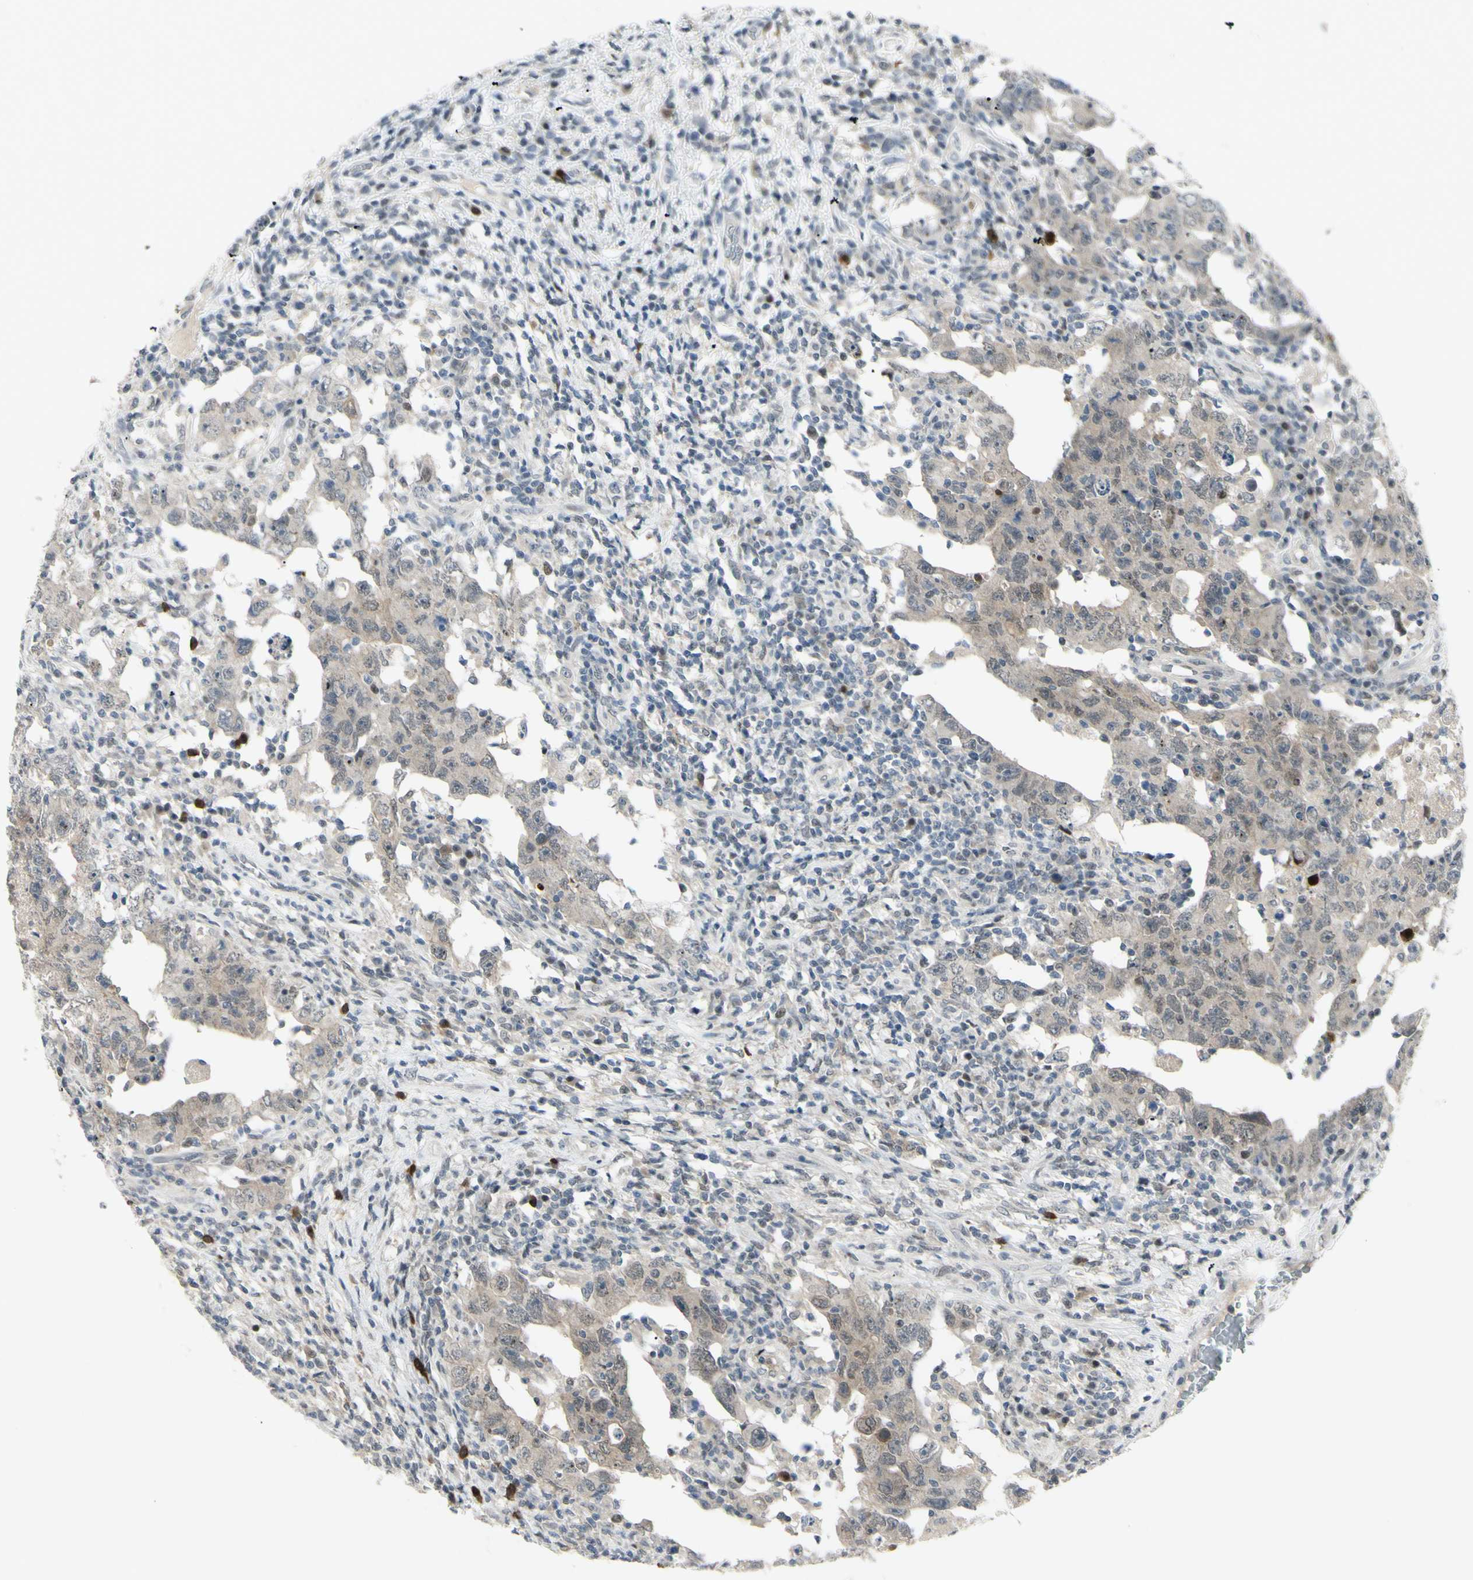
{"staining": {"intensity": "weak", "quantity": "25%-75%", "location": "cytoplasmic/membranous"}, "tissue": "testis cancer", "cell_type": "Tumor cells", "image_type": "cancer", "snomed": [{"axis": "morphology", "description": "Carcinoma, Embryonal, NOS"}, {"axis": "topography", "description": "Testis"}], "caption": "There is low levels of weak cytoplasmic/membranous positivity in tumor cells of testis cancer (embryonal carcinoma), as demonstrated by immunohistochemical staining (brown color).", "gene": "ETNK1", "patient": {"sex": "male", "age": 26}}